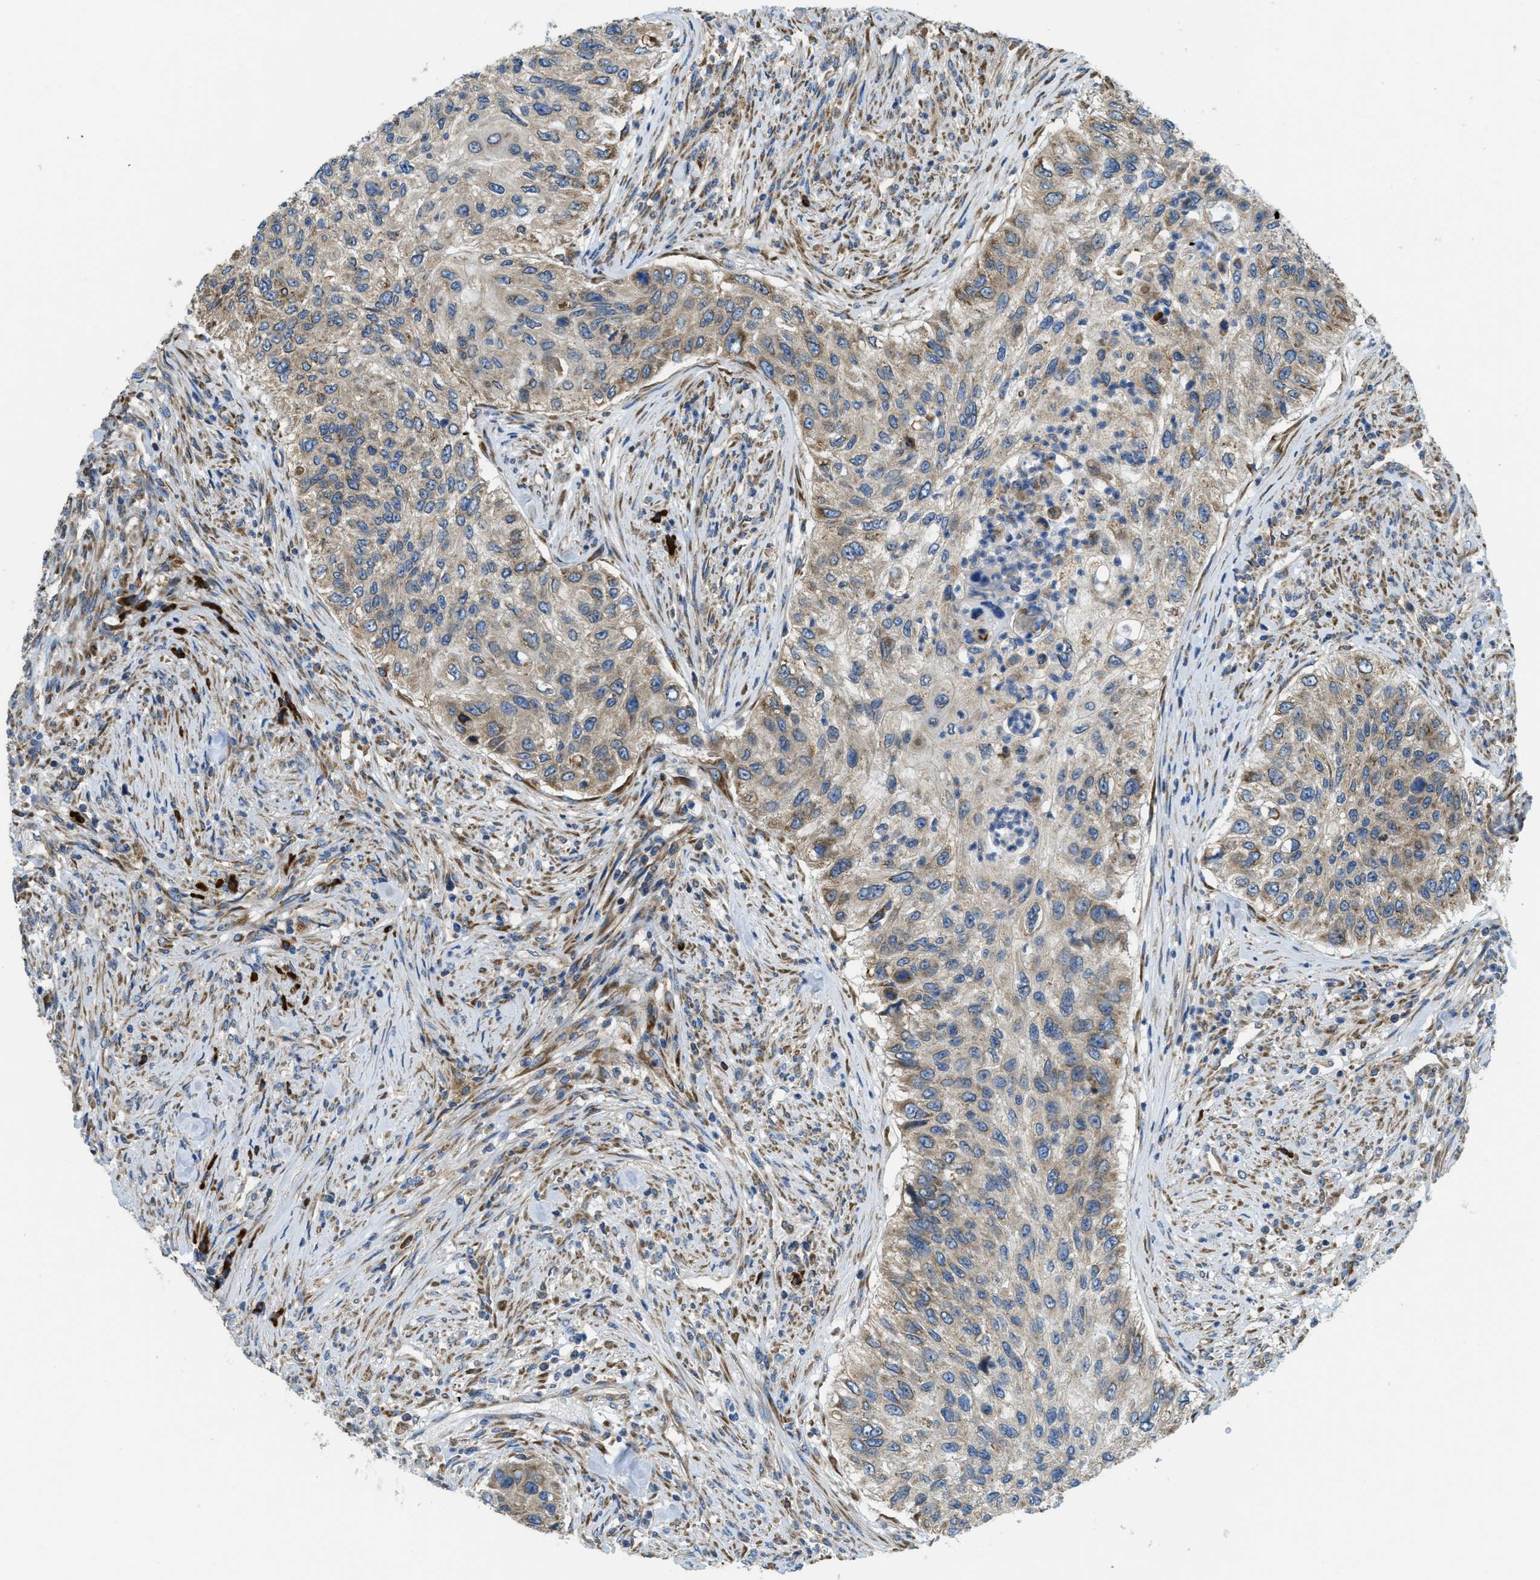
{"staining": {"intensity": "weak", "quantity": ">75%", "location": "cytoplasmic/membranous"}, "tissue": "urothelial cancer", "cell_type": "Tumor cells", "image_type": "cancer", "snomed": [{"axis": "morphology", "description": "Urothelial carcinoma, High grade"}, {"axis": "topography", "description": "Urinary bladder"}], "caption": "Immunohistochemical staining of urothelial carcinoma (high-grade) shows low levels of weak cytoplasmic/membranous staining in approximately >75% of tumor cells.", "gene": "SSR1", "patient": {"sex": "female", "age": 60}}